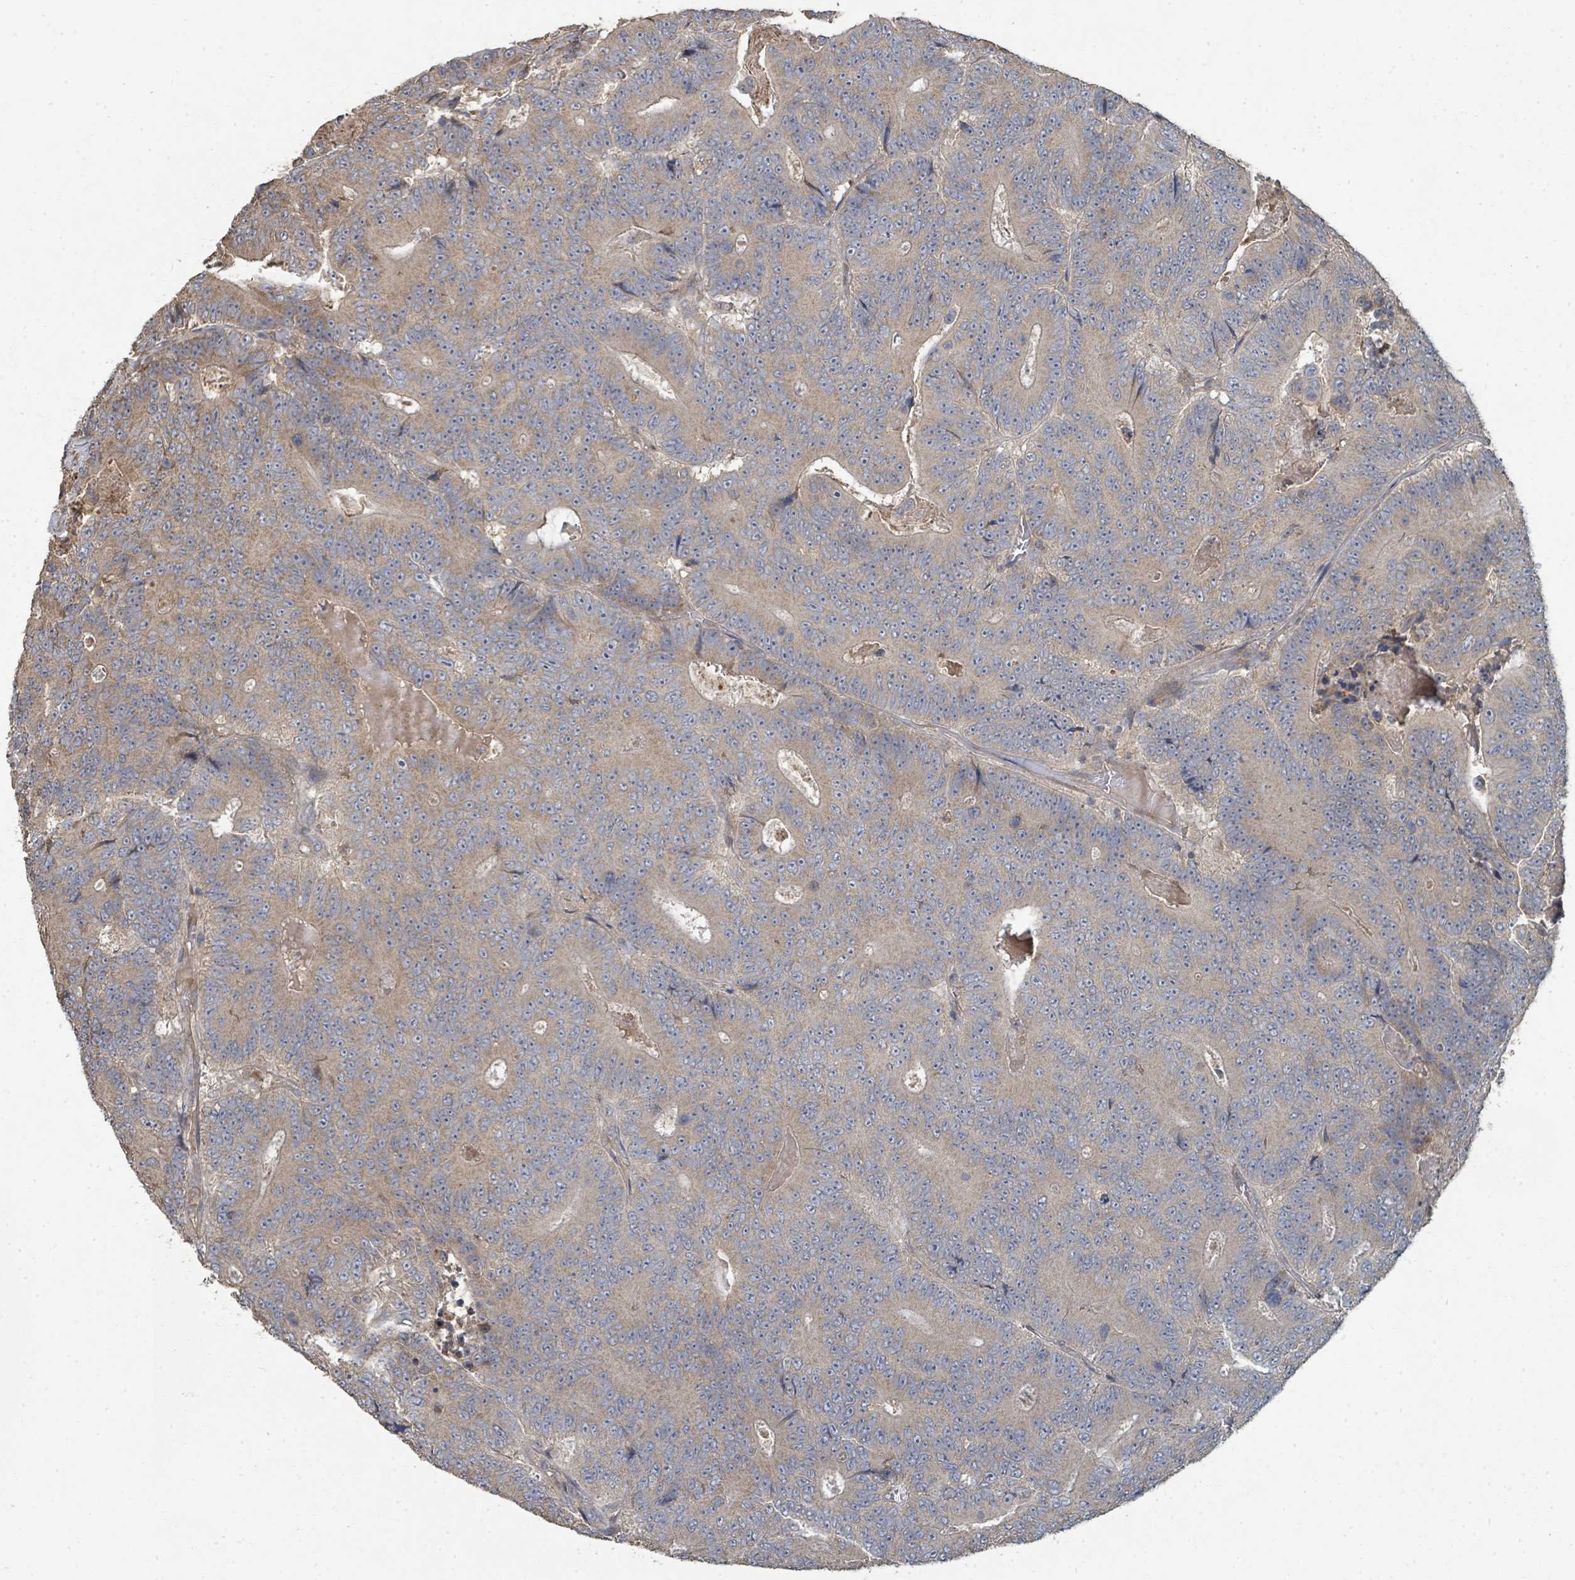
{"staining": {"intensity": "moderate", "quantity": "<25%", "location": "cytoplasmic/membranous"}, "tissue": "colorectal cancer", "cell_type": "Tumor cells", "image_type": "cancer", "snomed": [{"axis": "morphology", "description": "Adenocarcinoma, NOS"}, {"axis": "topography", "description": "Colon"}], "caption": "There is low levels of moderate cytoplasmic/membranous positivity in tumor cells of colorectal cancer, as demonstrated by immunohistochemical staining (brown color).", "gene": "WDFY1", "patient": {"sex": "male", "age": 83}}